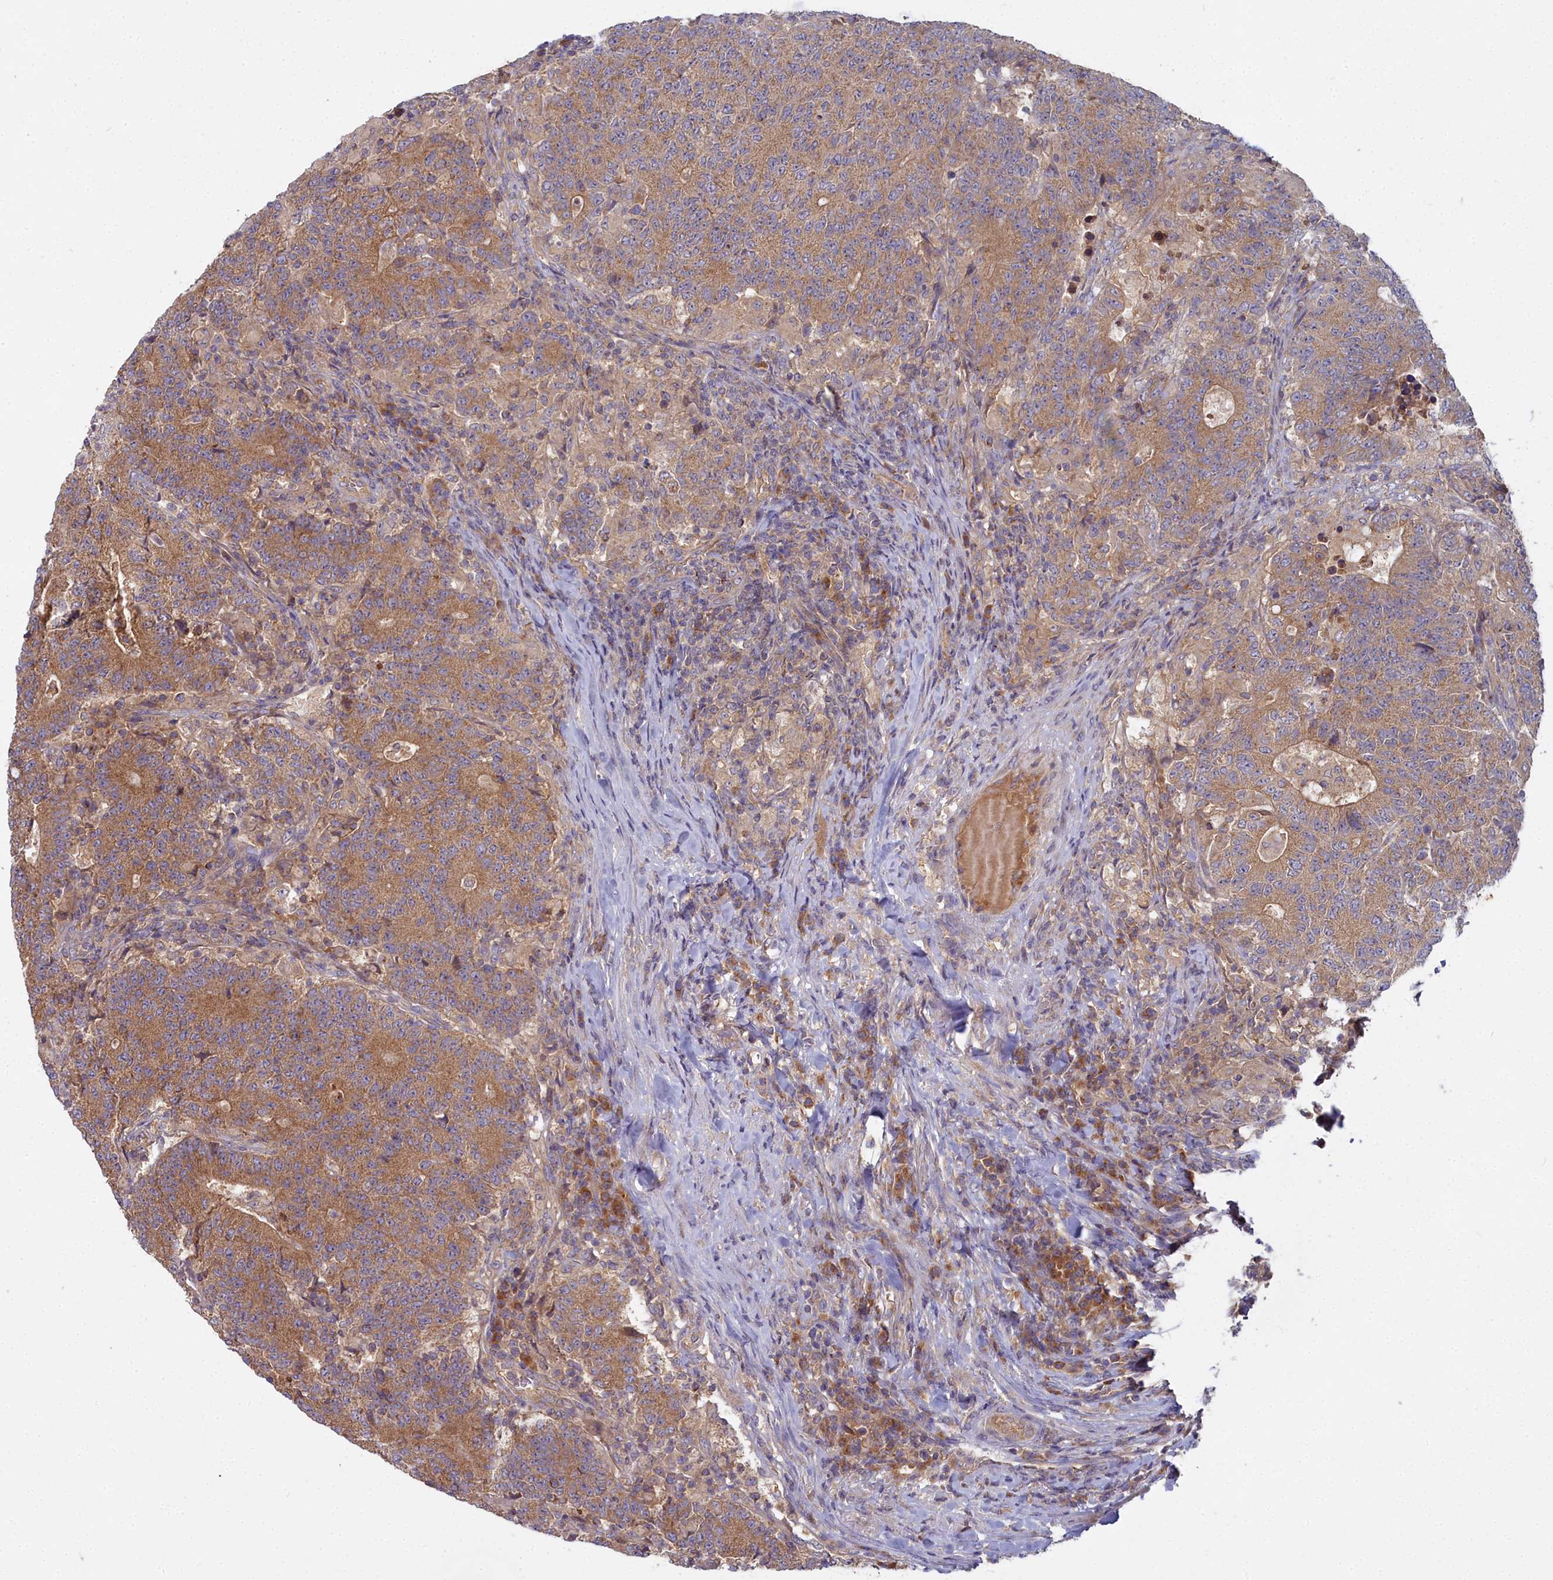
{"staining": {"intensity": "moderate", "quantity": ">75%", "location": "cytoplasmic/membranous"}, "tissue": "colorectal cancer", "cell_type": "Tumor cells", "image_type": "cancer", "snomed": [{"axis": "morphology", "description": "Adenocarcinoma, NOS"}, {"axis": "topography", "description": "Colon"}], "caption": "The immunohistochemical stain highlights moderate cytoplasmic/membranous positivity in tumor cells of colorectal cancer (adenocarcinoma) tissue.", "gene": "CCDC167", "patient": {"sex": "female", "age": 75}}